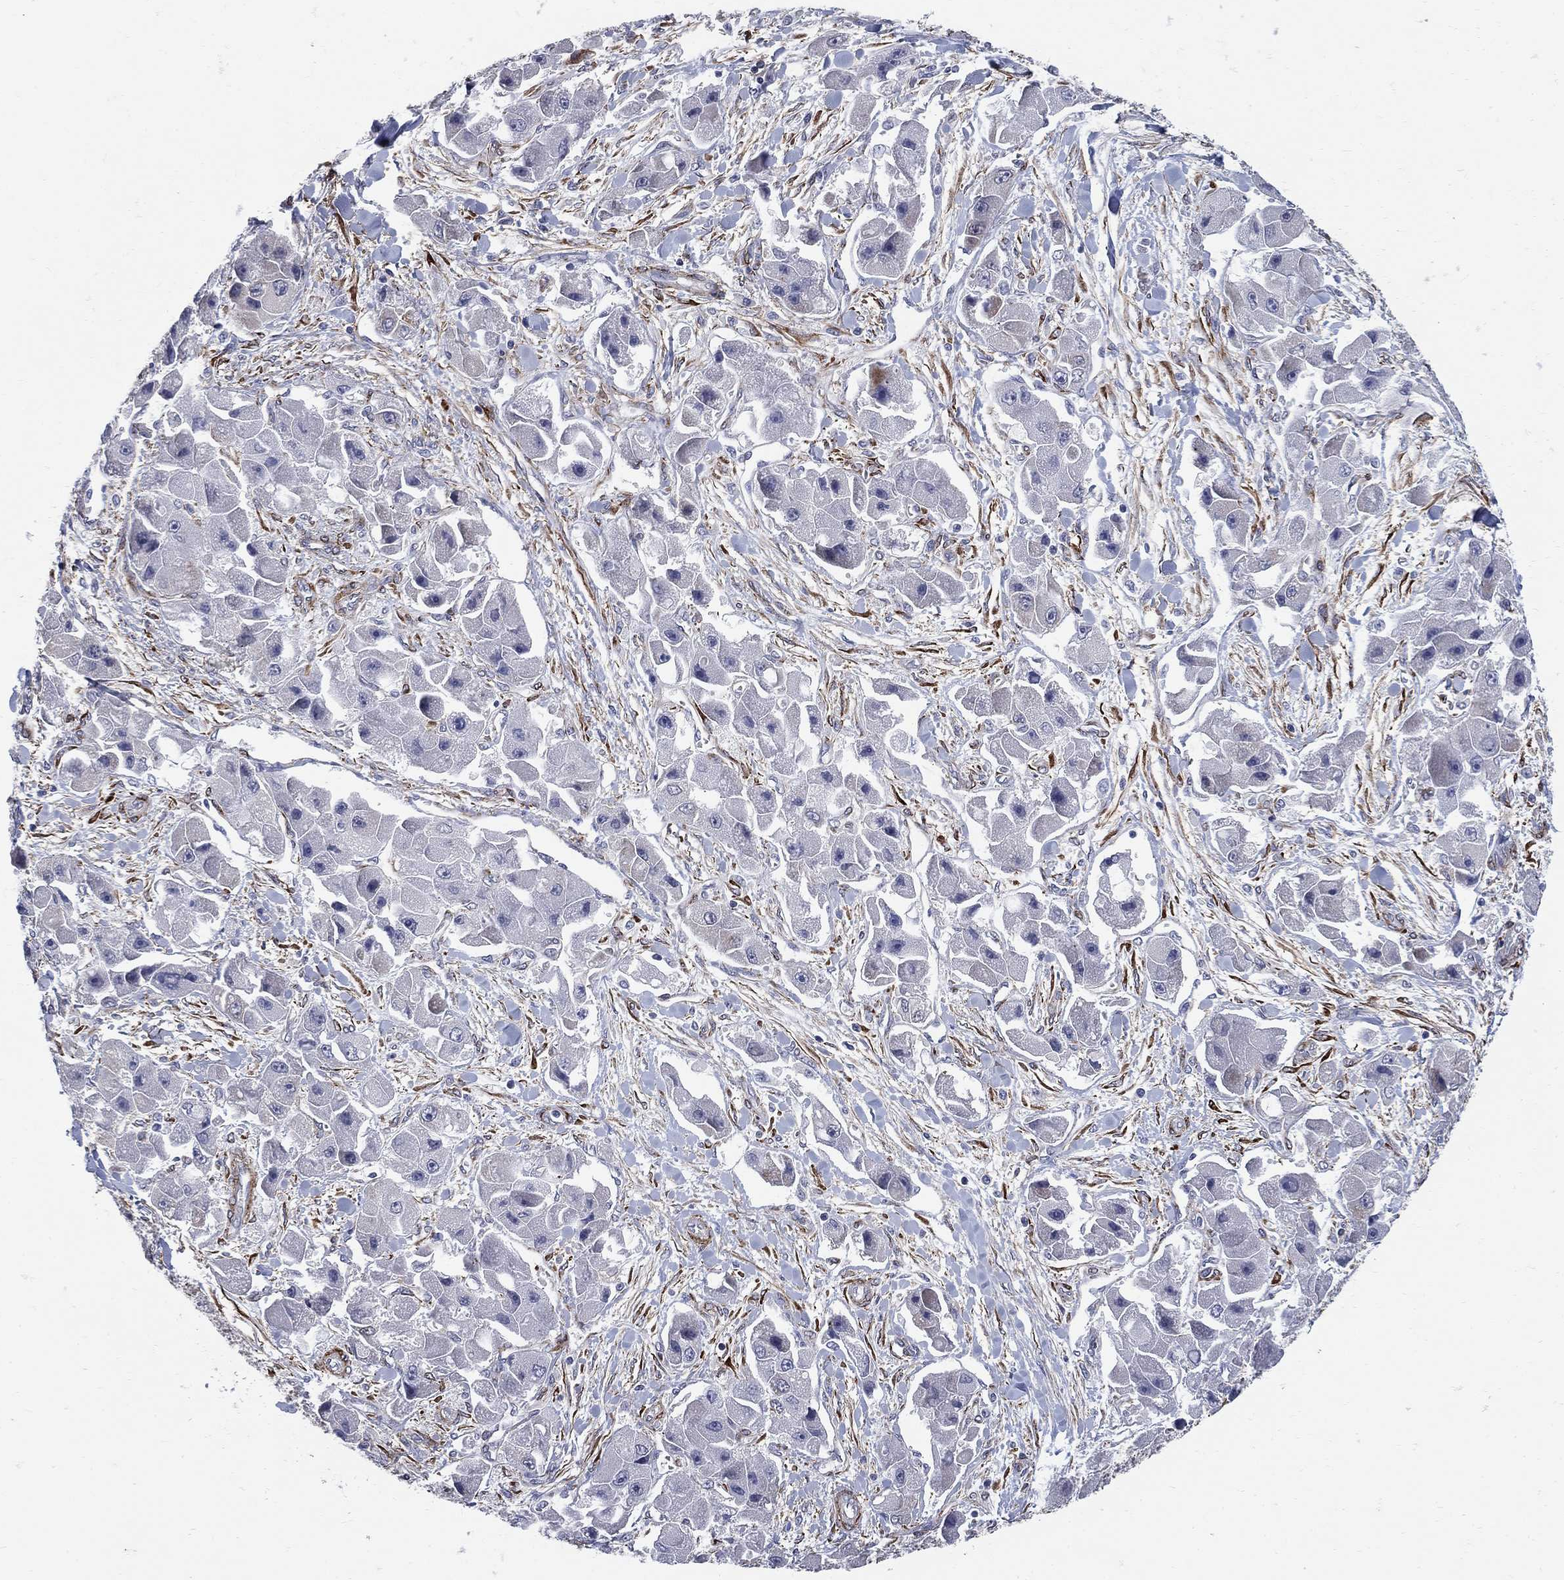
{"staining": {"intensity": "negative", "quantity": "none", "location": "none"}, "tissue": "liver cancer", "cell_type": "Tumor cells", "image_type": "cancer", "snomed": [{"axis": "morphology", "description": "Carcinoma, Hepatocellular, NOS"}, {"axis": "topography", "description": "Liver"}], "caption": "DAB (3,3'-diaminobenzidine) immunohistochemical staining of hepatocellular carcinoma (liver) shows no significant positivity in tumor cells.", "gene": "SEPTIN8", "patient": {"sex": "male", "age": 24}}